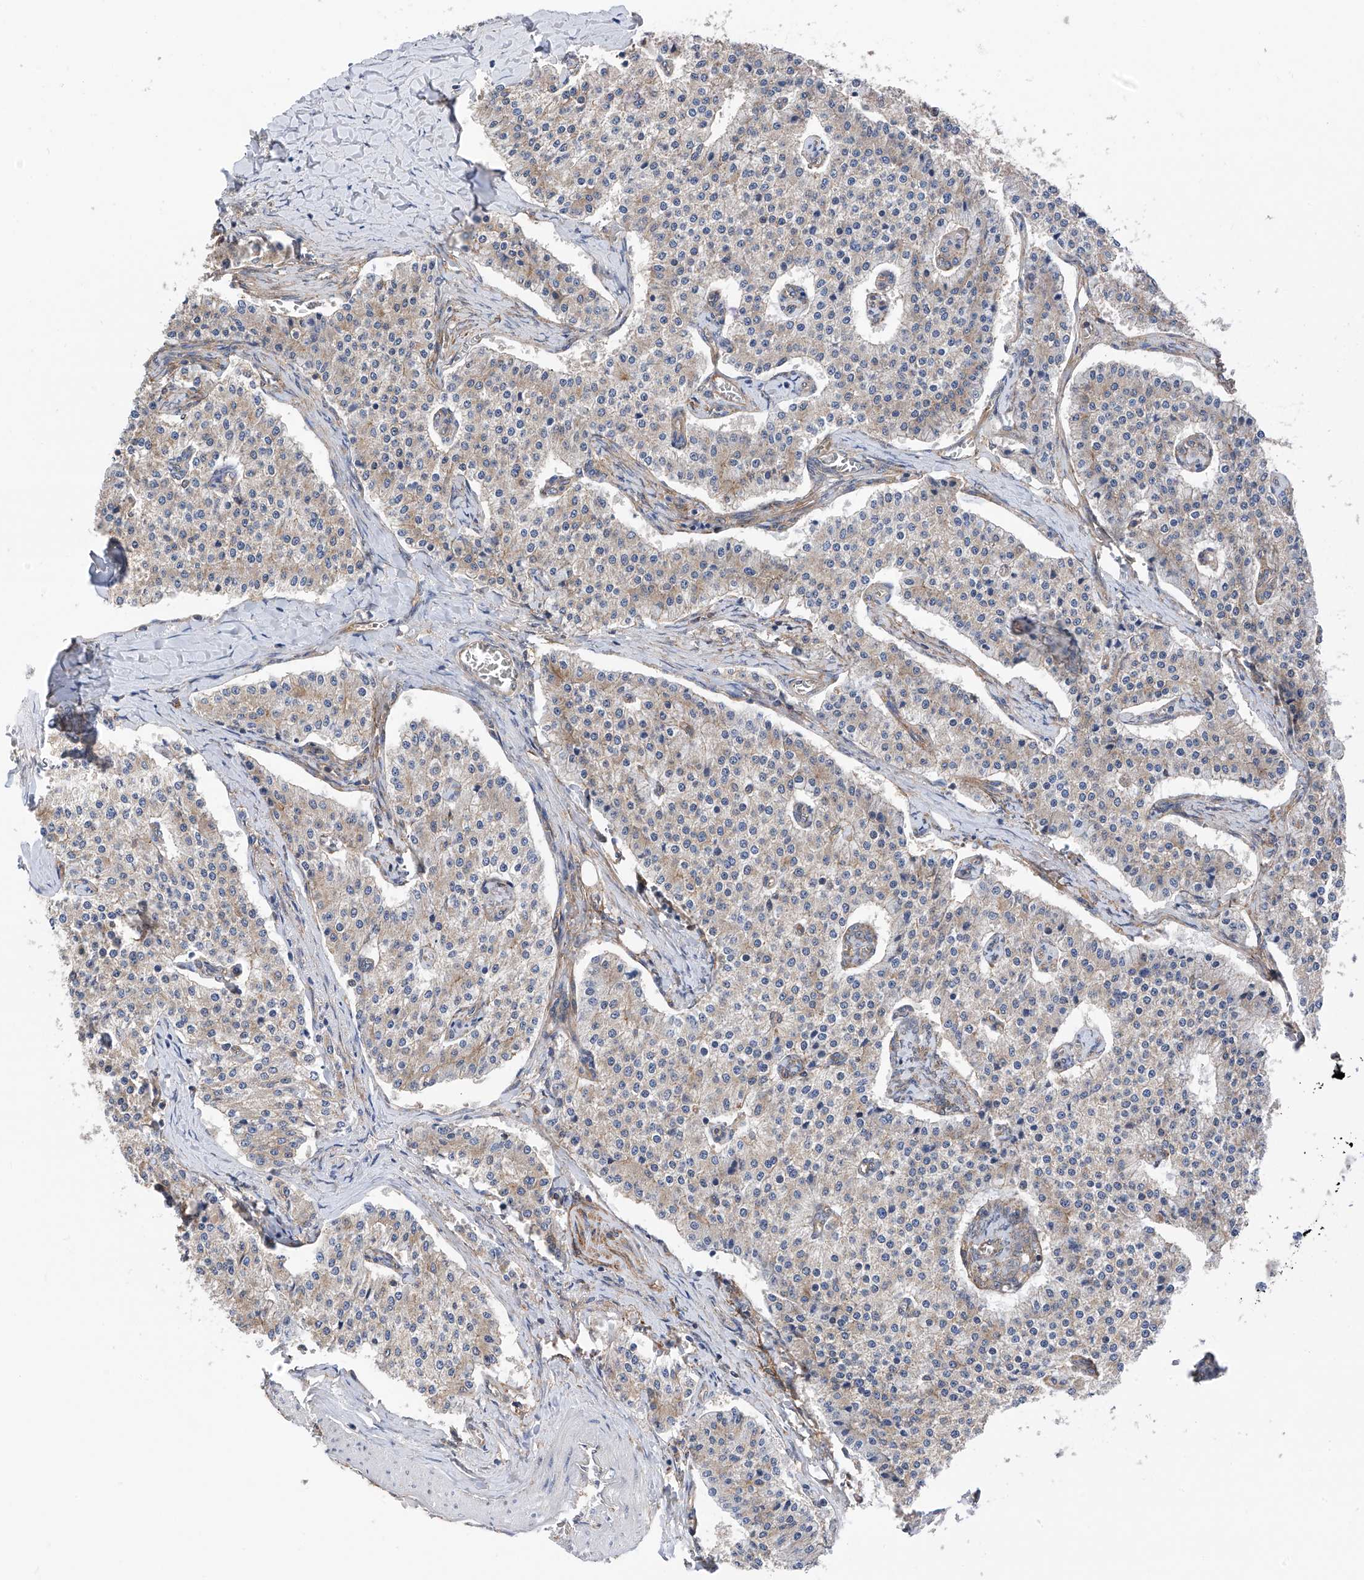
{"staining": {"intensity": "weak", "quantity": "<25%", "location": "cytoplasmic/membranous"}, "tissue": "carcinoid", "cell_type": "Tumor cells", "image_type": "cancer", "snomed": [{"axis": "morphology", "description": "Carcinoid, malignant, NOS"}, {"axis": "topography", "description": "Colon"}], "caption": "Tumor cells show no significant protein staining in carcinoid. (DAB immunohistochemistry visualized using brightfield microscopy, high magnification).", "gene": "CHPF", "patient": {"sex": "female", "age": 52}}